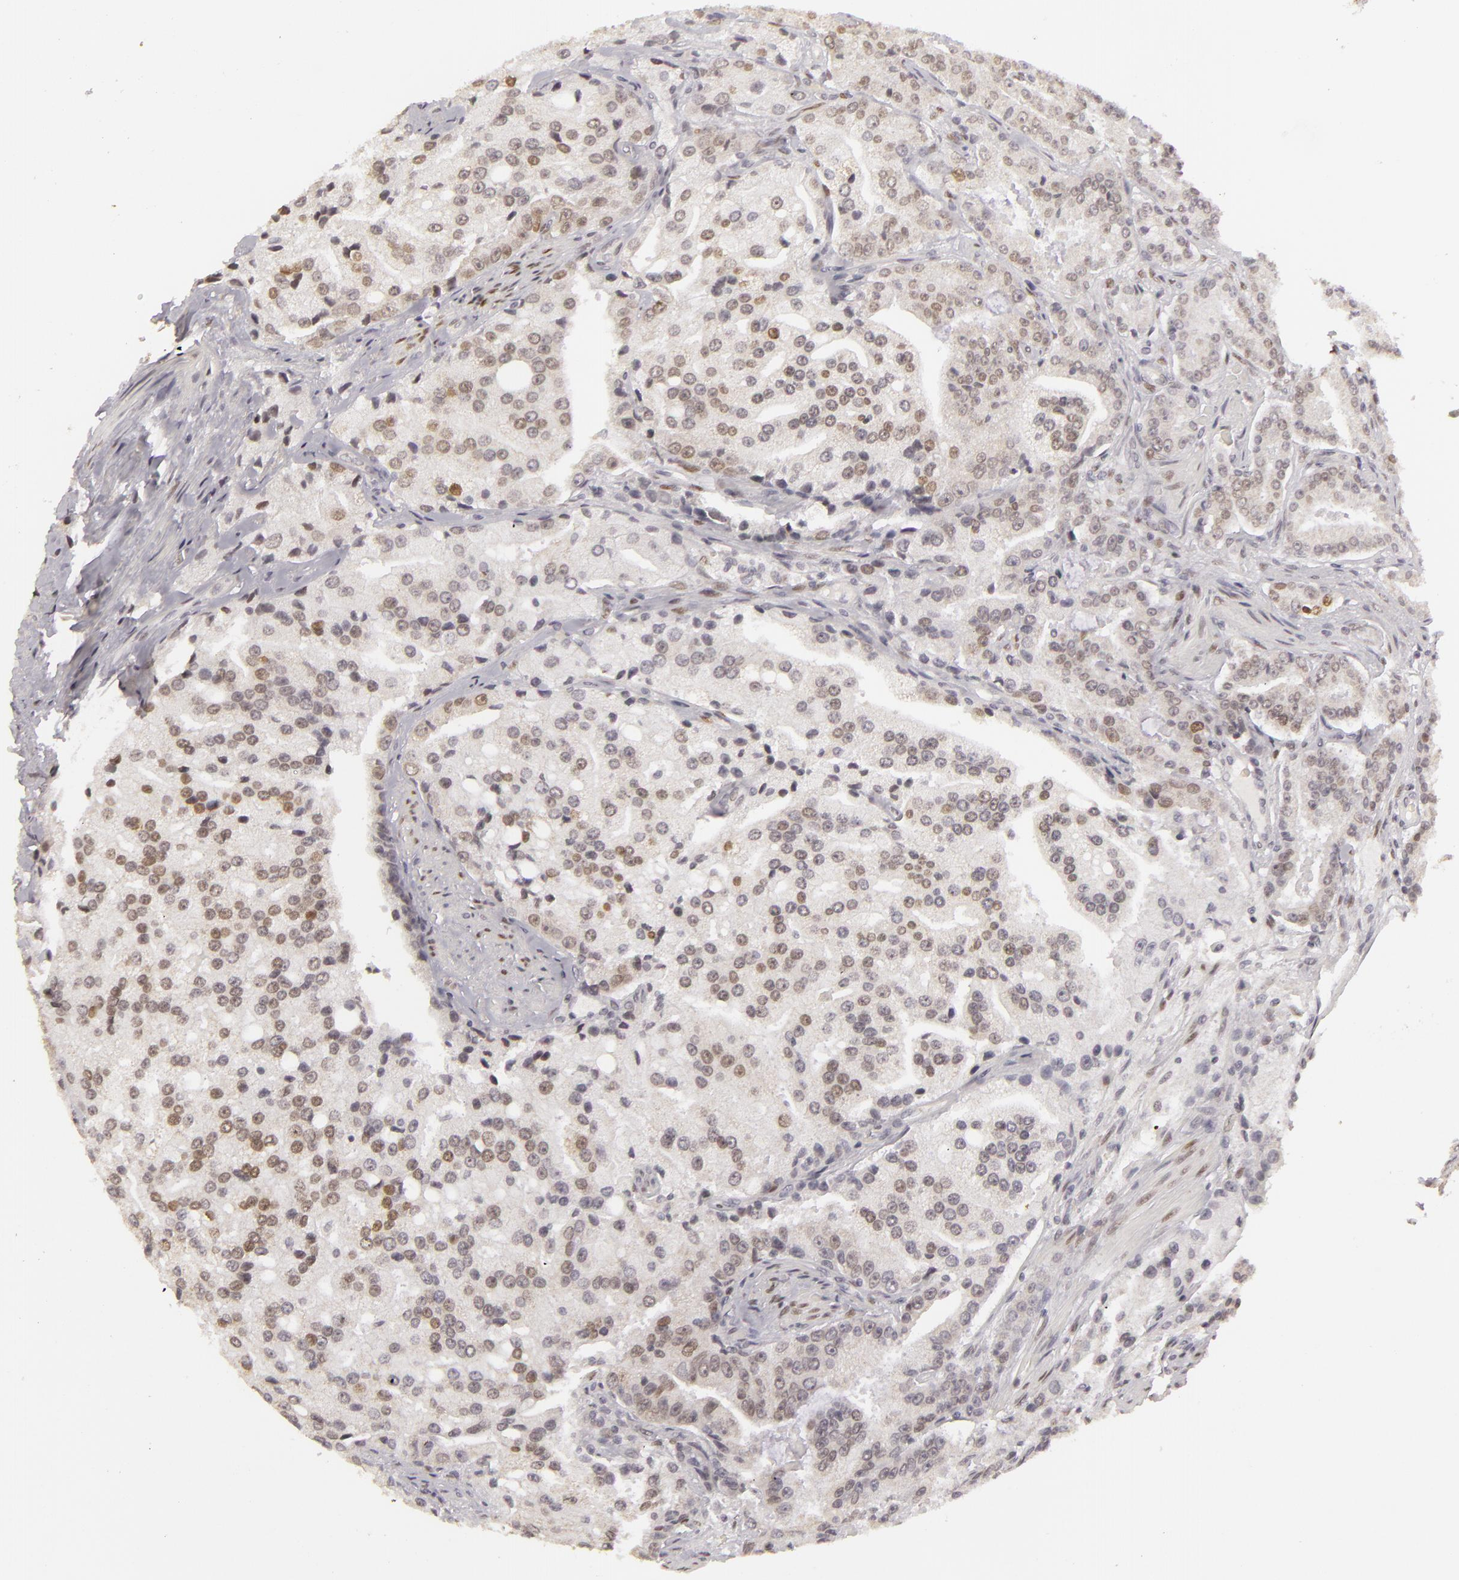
{"staining": {"intensity": "weak", "quantity": "<25%", "location": "nuclear"}, "tissue": "prostate cancer", "cell_type": "Tumor cells", "image_type": "cancer", "snomed": [{"axis": "morphology", "description": "Adenocarcinoma, Medium grade"}, {"axis": "topography", "description": "Prostate"}], "caption": "This is a image of immunohistochemistry (IHC) staining of prostate medium-grade adenocarcinoma, which shows no staining in tumor cells.", "gene": "SIX1", "patient": {"sex": "male", "age": 72}}